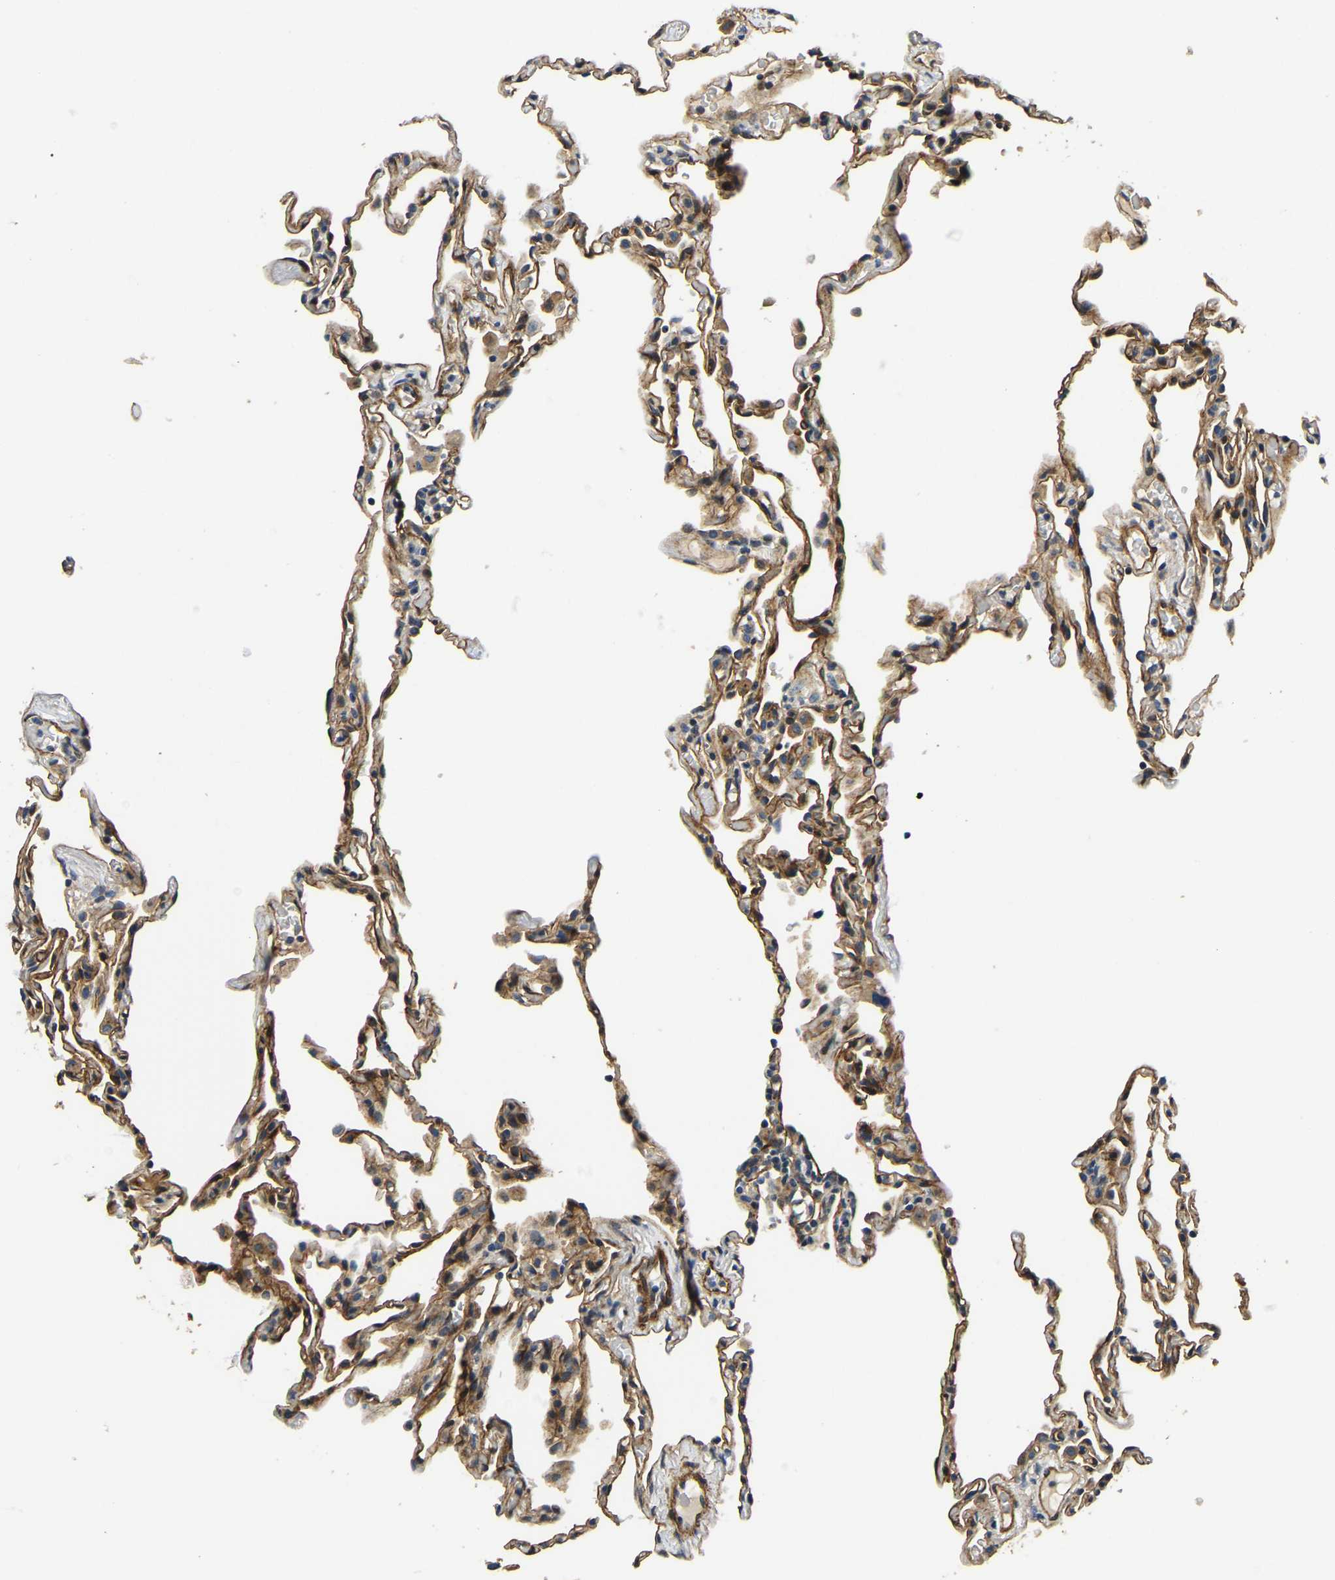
{"staining": {"intensity": "moderate", "quantity": ">75%", "location": "cytoplasmic/membranous"}, "tissue": "lung", "cell_type": "Alveolar cells", "image_type": "normal", "snomed": [{"axis": "morphology", "description": "Normal tissue, NOS"}, {"axis": "topography", "description": "Lung"}], "caption": "A brown stain highlights moderate cytoplasmic/membranous staining of a protein in alveolar cells of benign lung. (IHC, brightfield microscopy, high magnification).", "gene": "RNF39", "patient": {"sex": "male", "age": 59}}